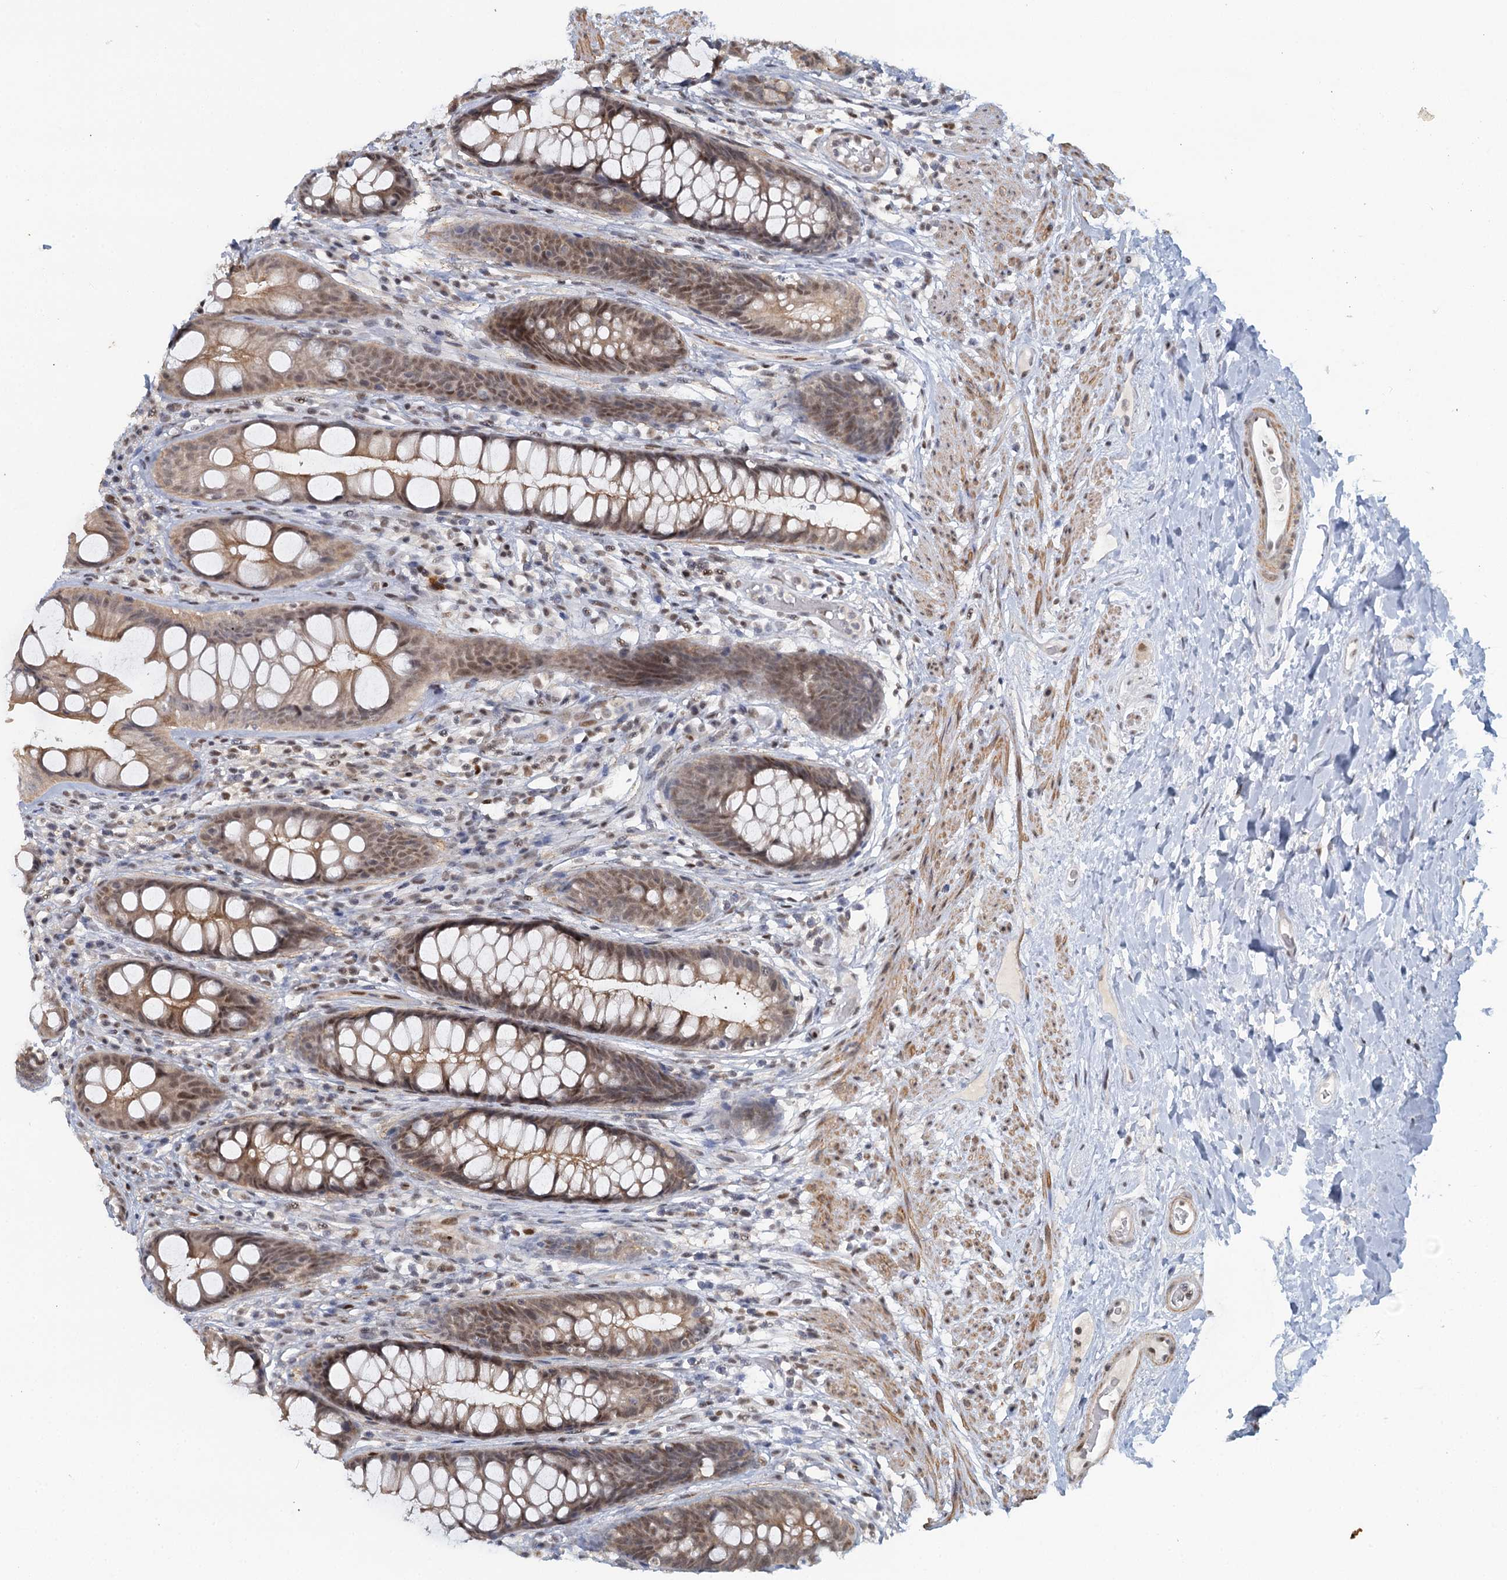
{"staining": {"intensity": "moderate", "quantity": "25%-75%", "location": "nuclear"}, "tissue": "rectum", "cell_type": "Glandular cells", "image_type": "normal", "snomed": [{"axis": "morphology", "description": "Normal tissue, NOS"}, {"axis": "topography", "description": "Rectum"}], "caption": "A photomicrograph of rectum stained for a protein demonstrates moderate nuclear brown staining in glandular cells.", "gene": "GPATCH11", "patient": {"sex": "male", "age": 74}}